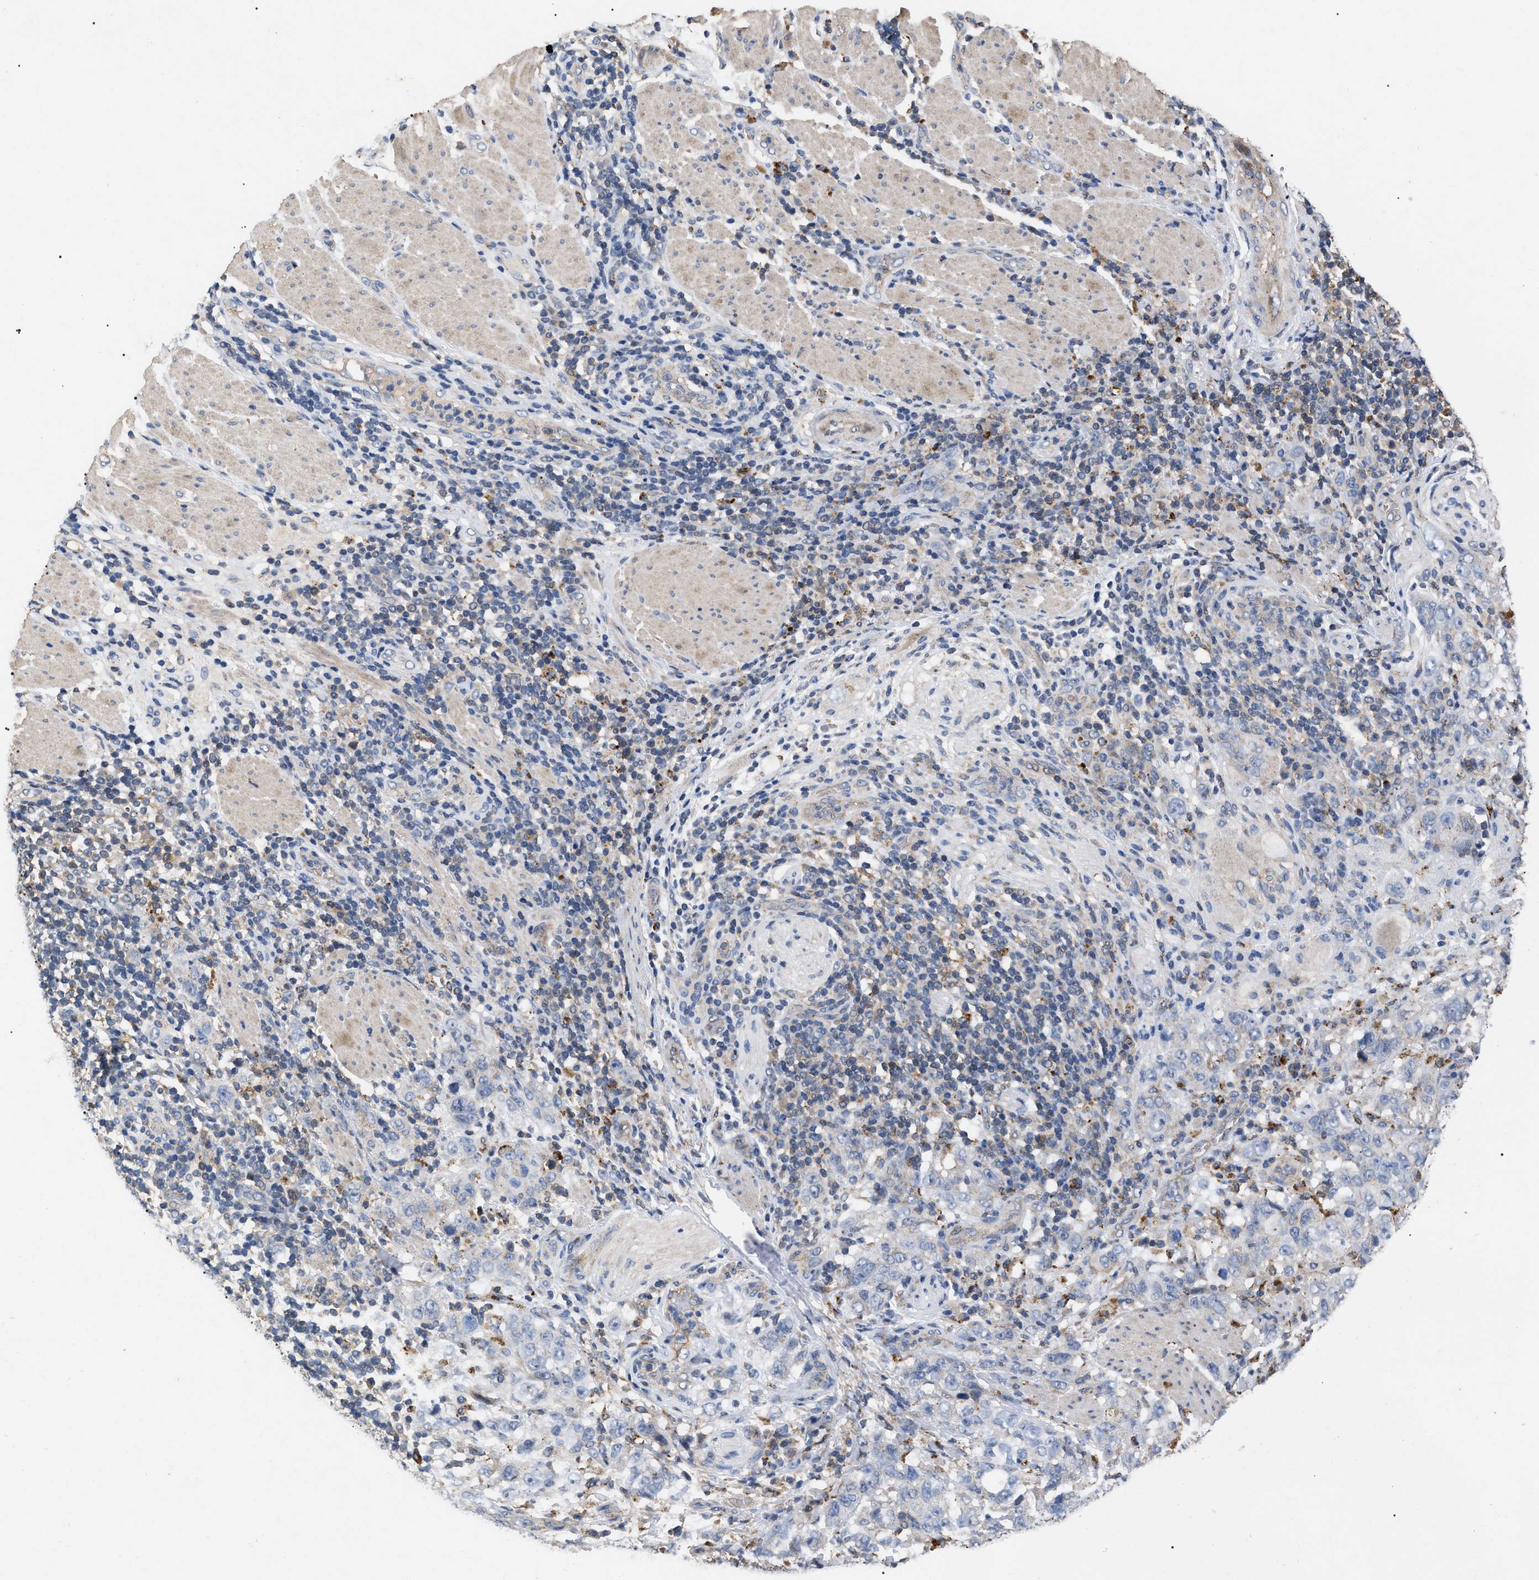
{"staining": {"intensity": "negative", "quantity": "none", "location": "none"}, "tissue": "stomach cancer", "cell_type": "Tumor cells", "image_type": "cancer", "snomed": [{"axis": "morphology", "description": "Adenocarcinoma, NOS"}, {"axis": "topography", "description": "Stomach"}], "caption": "A micrograph of human stomach cancer (adenocarcinoma) is negative for staining in tumor cells.", "gene": "FAM171A2", "patient": {"sex": "male", "age": 48}}